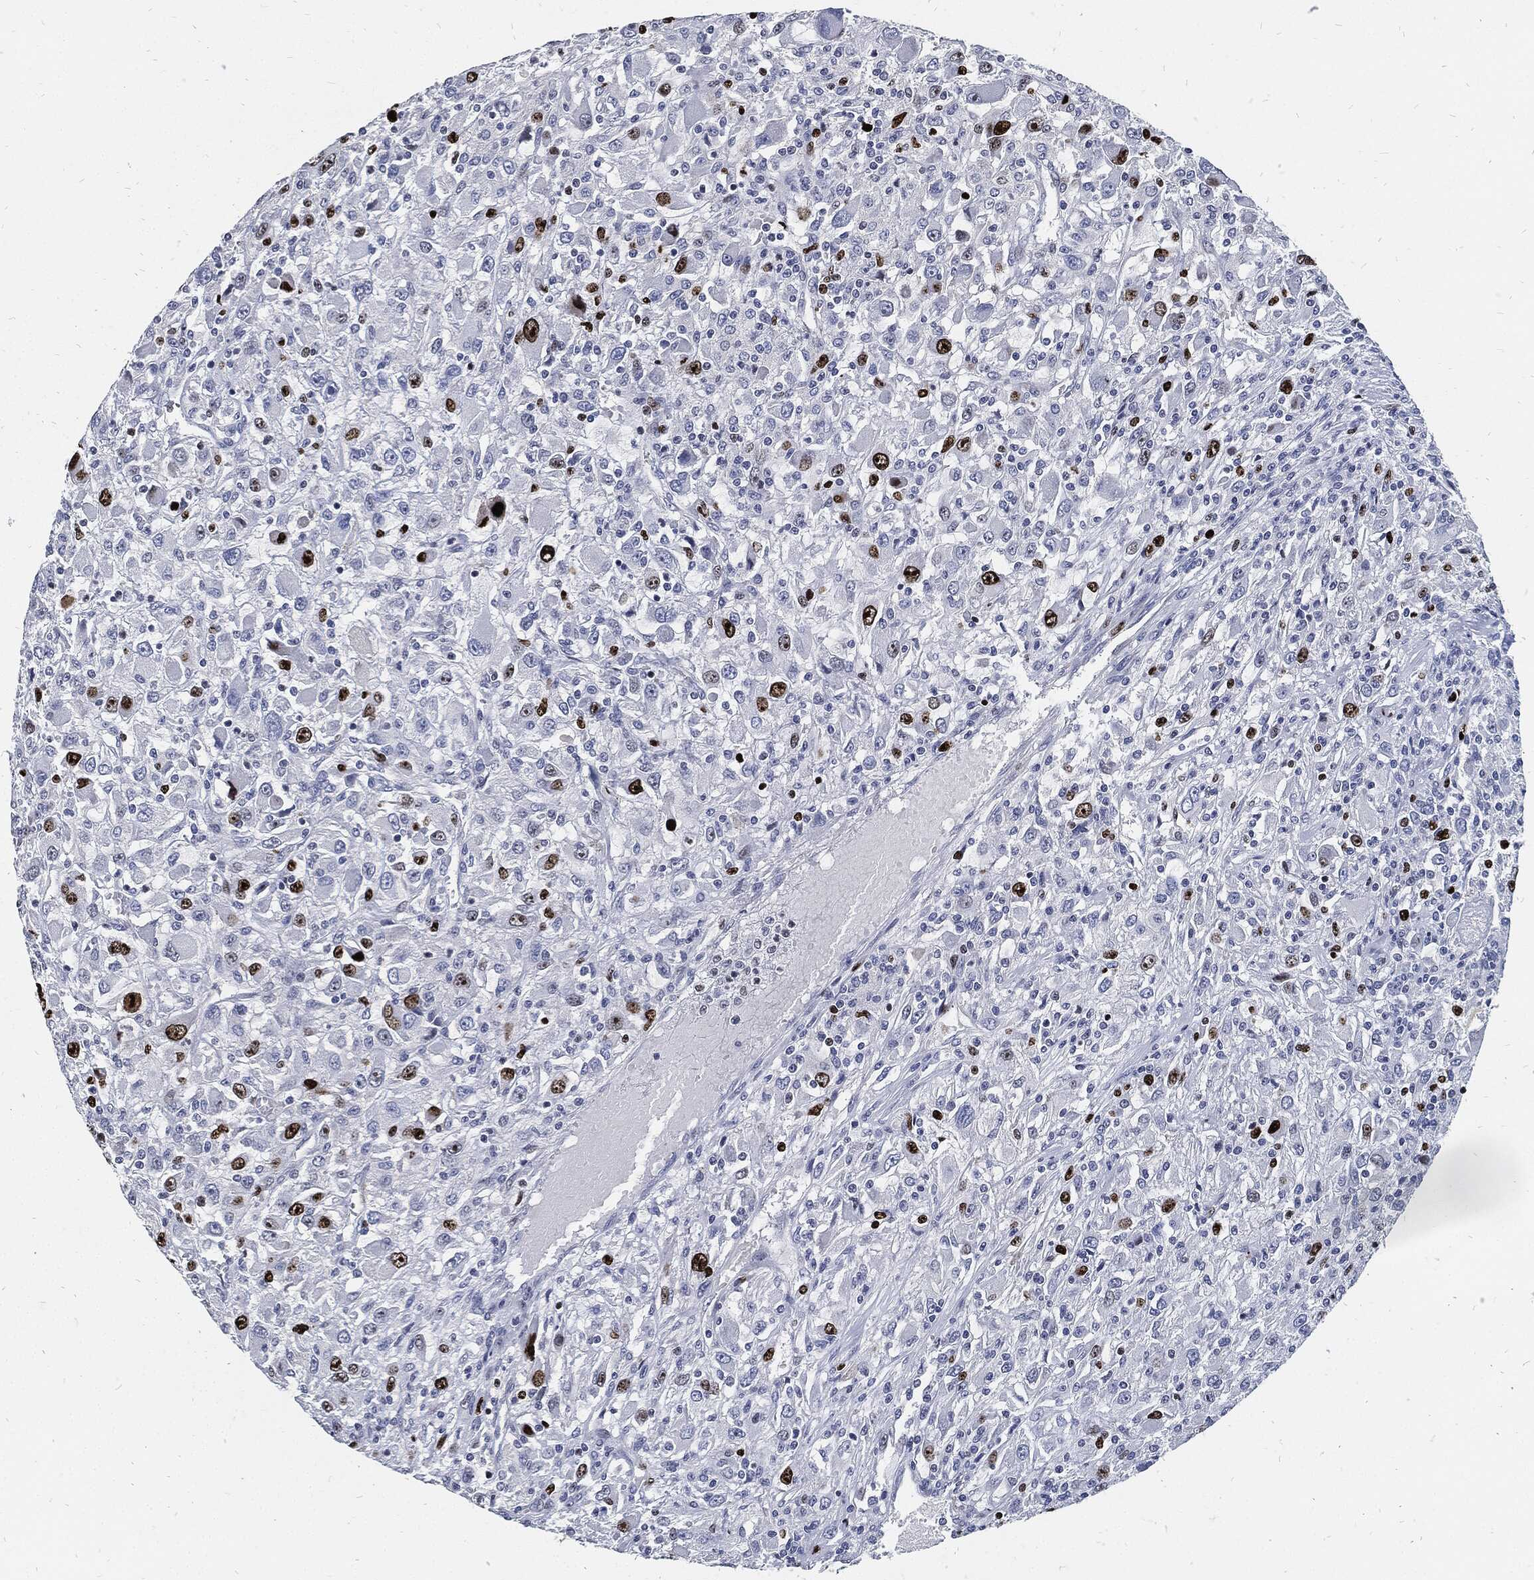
{"staining": {"intensity": "strong", "quantity": "<25%", "location": "nuclear"}, "tissue": "renal cancer", "cell_type": "Tumor cells", "image_type": "cancer", "snomed": [{"axis": "morphology", "description": "Adenocarcinoma, NOS"}, {"axis": "topography", "description": "Kidney"}], "caption": "Human renal cancer stained with a brown dye shows strong nuclear positive positivity in about <25% of tumor cells.", "gene": "MKI67", "patient": {"sex": "female", "age": 67}}